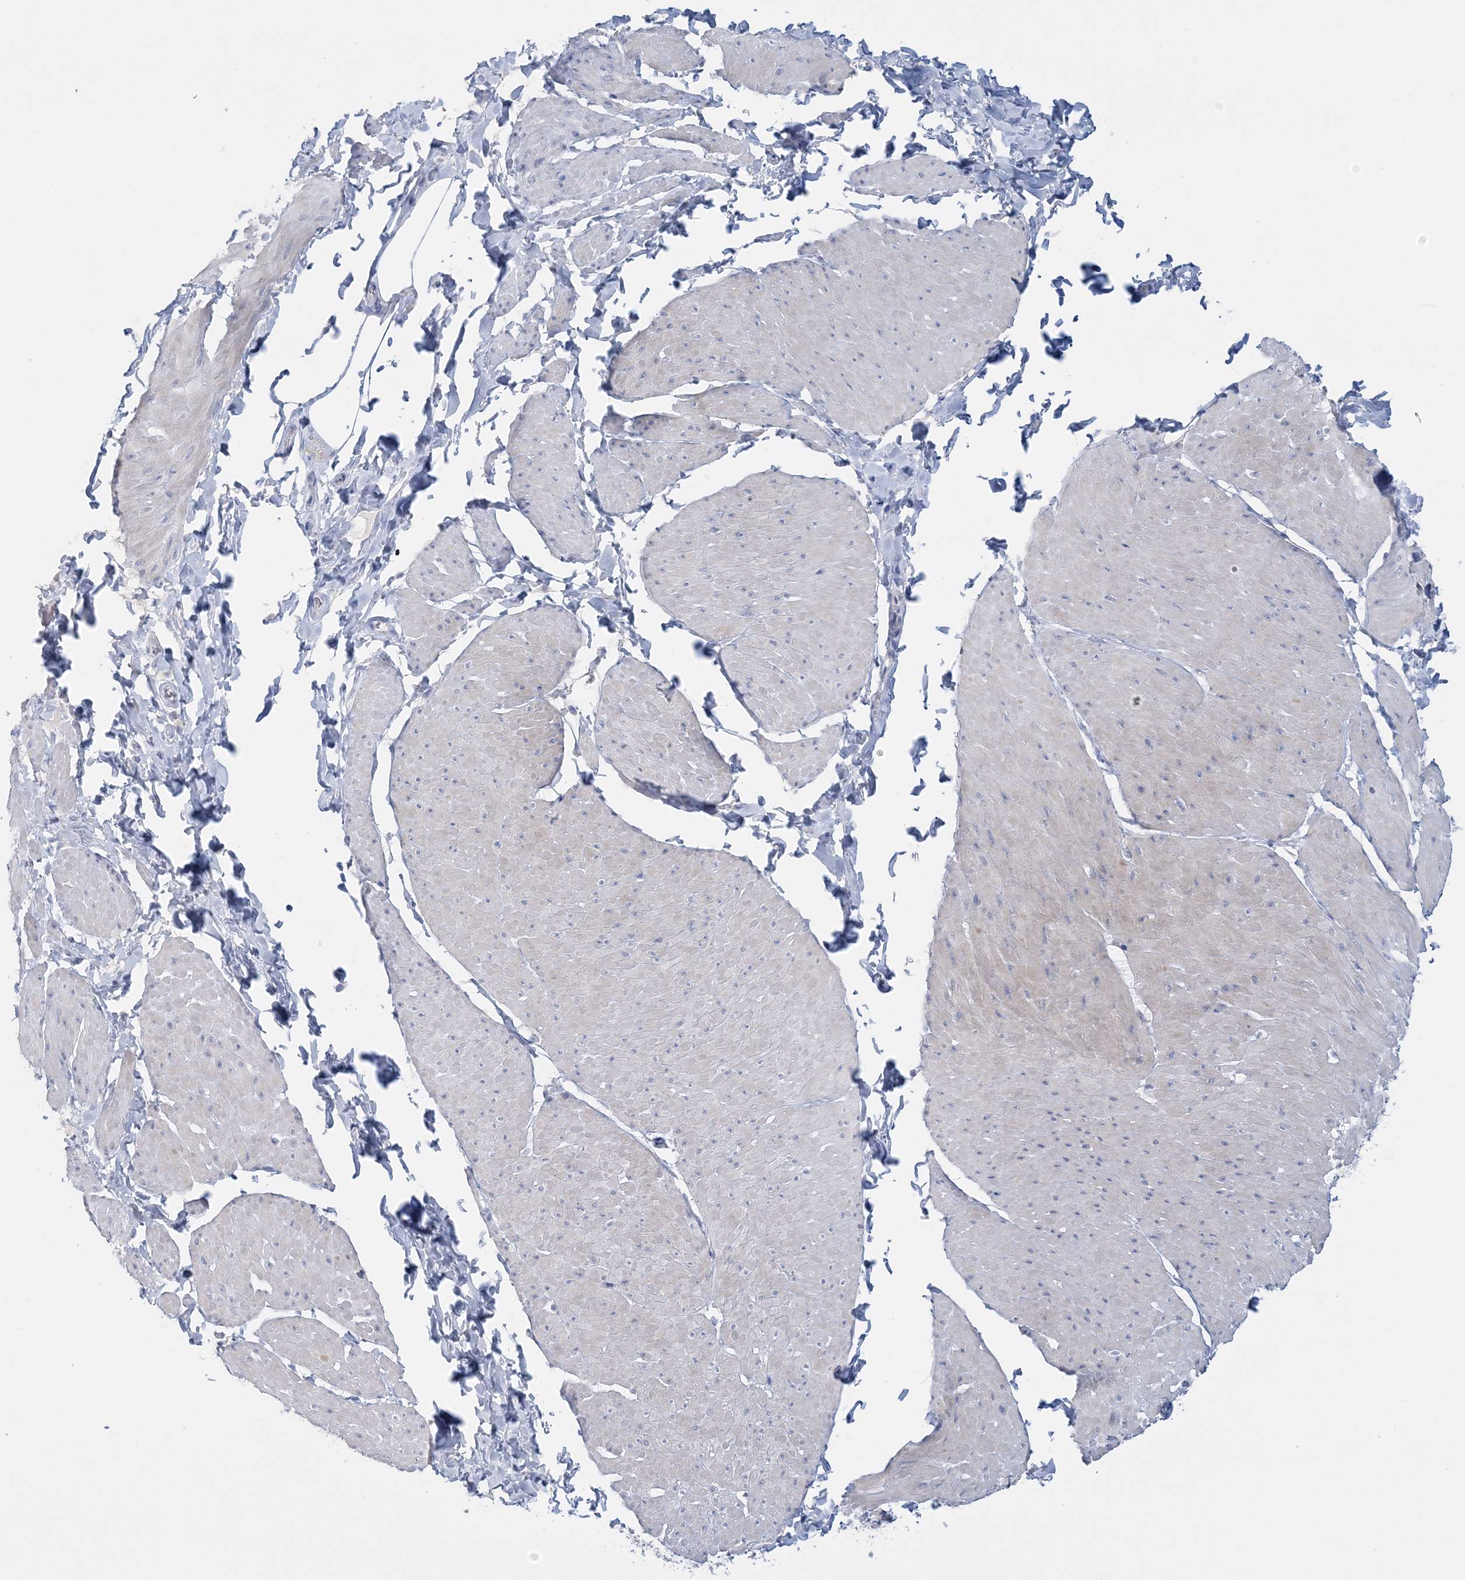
{"staining": {"intensity": "negative", "quantity": "none", "location": "none"}, "tissue": "smooth muscle", "cell_type": "Smooth muscle cells", "image_type": "normal", "snomed": [{"axis": "morphology", "description": "Urothelial carcinoma, High grade"}, {"axis": "topography", "description": "Urinary bladder"}], "caption": "Immunohistochemistry of benign human smooth muscle reveals no expression in smooth muscle cells.", "gene": "ENSG00000288637", "patient": {"sex": "male", "age": 46}}